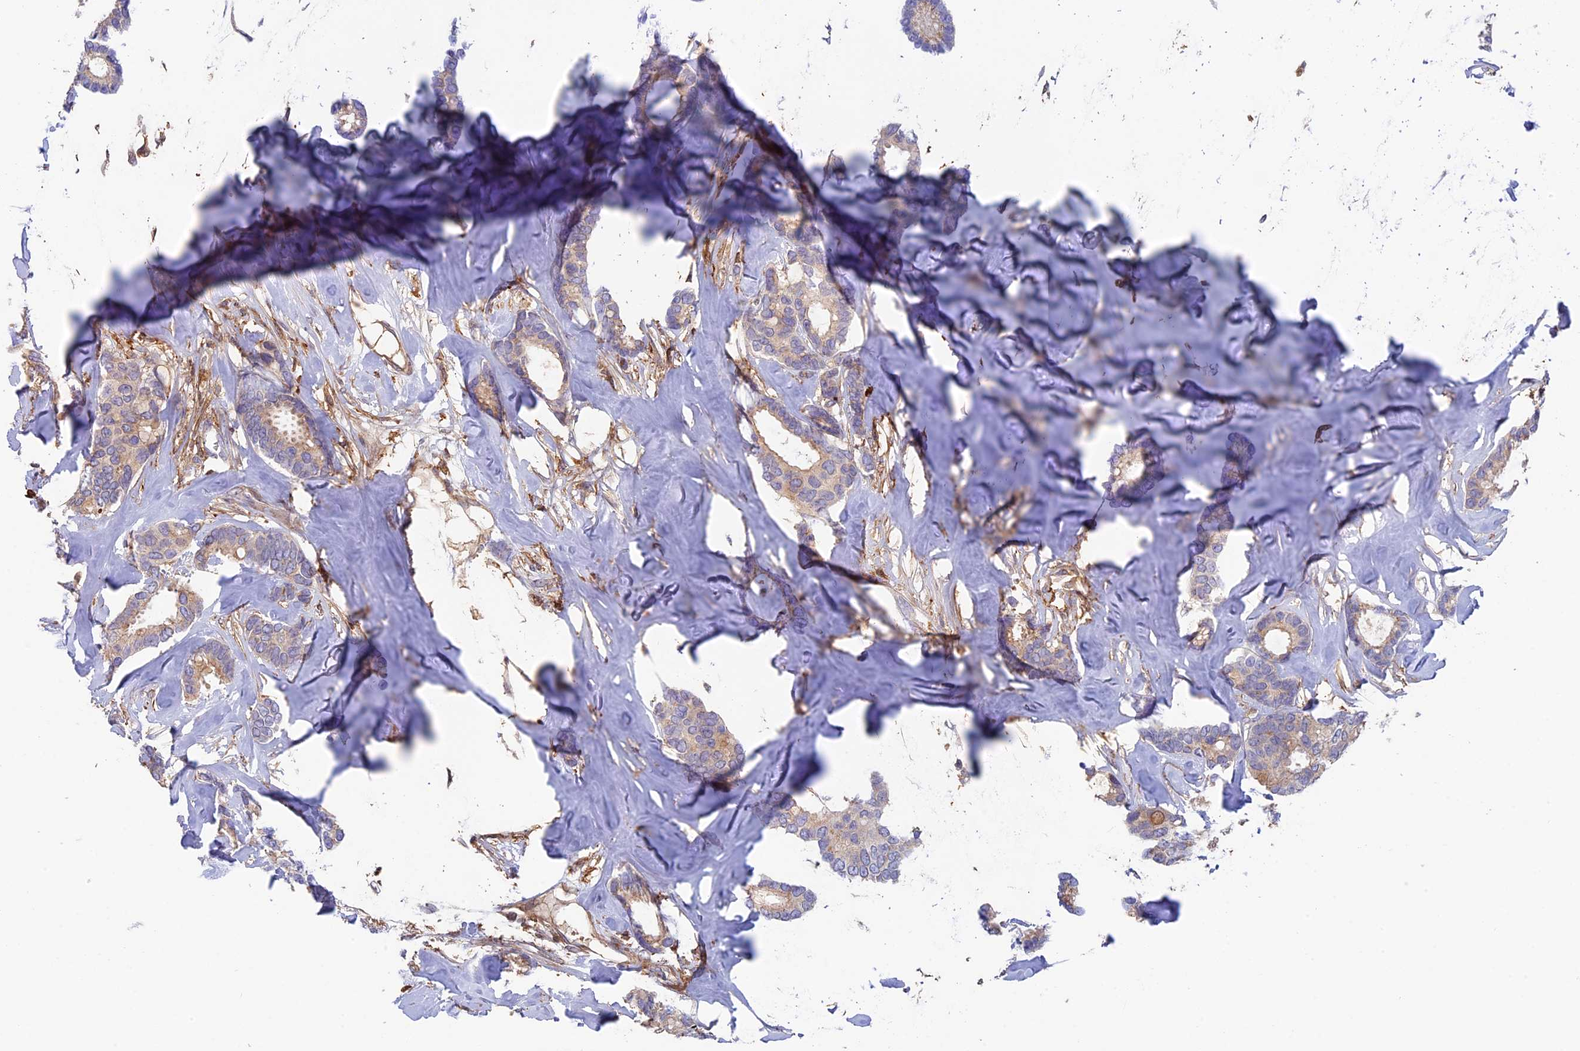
{"staining": {"intensity": "negative", "quantity": "none", "location": "none"}, "tissue": "breast cancer", "cell_type": "Tumor cells", "image_type": "cancer", "snomed": [{"axis": "morphology", "description": "Duct carcinoma"}, {"axis": "topography", "description": "Breast"}], "caption": "Tumor cells are negative for protein expression in human breast cancer.", "gene": "FERMT1", "patient": {"sex": "female", "age": 87}}